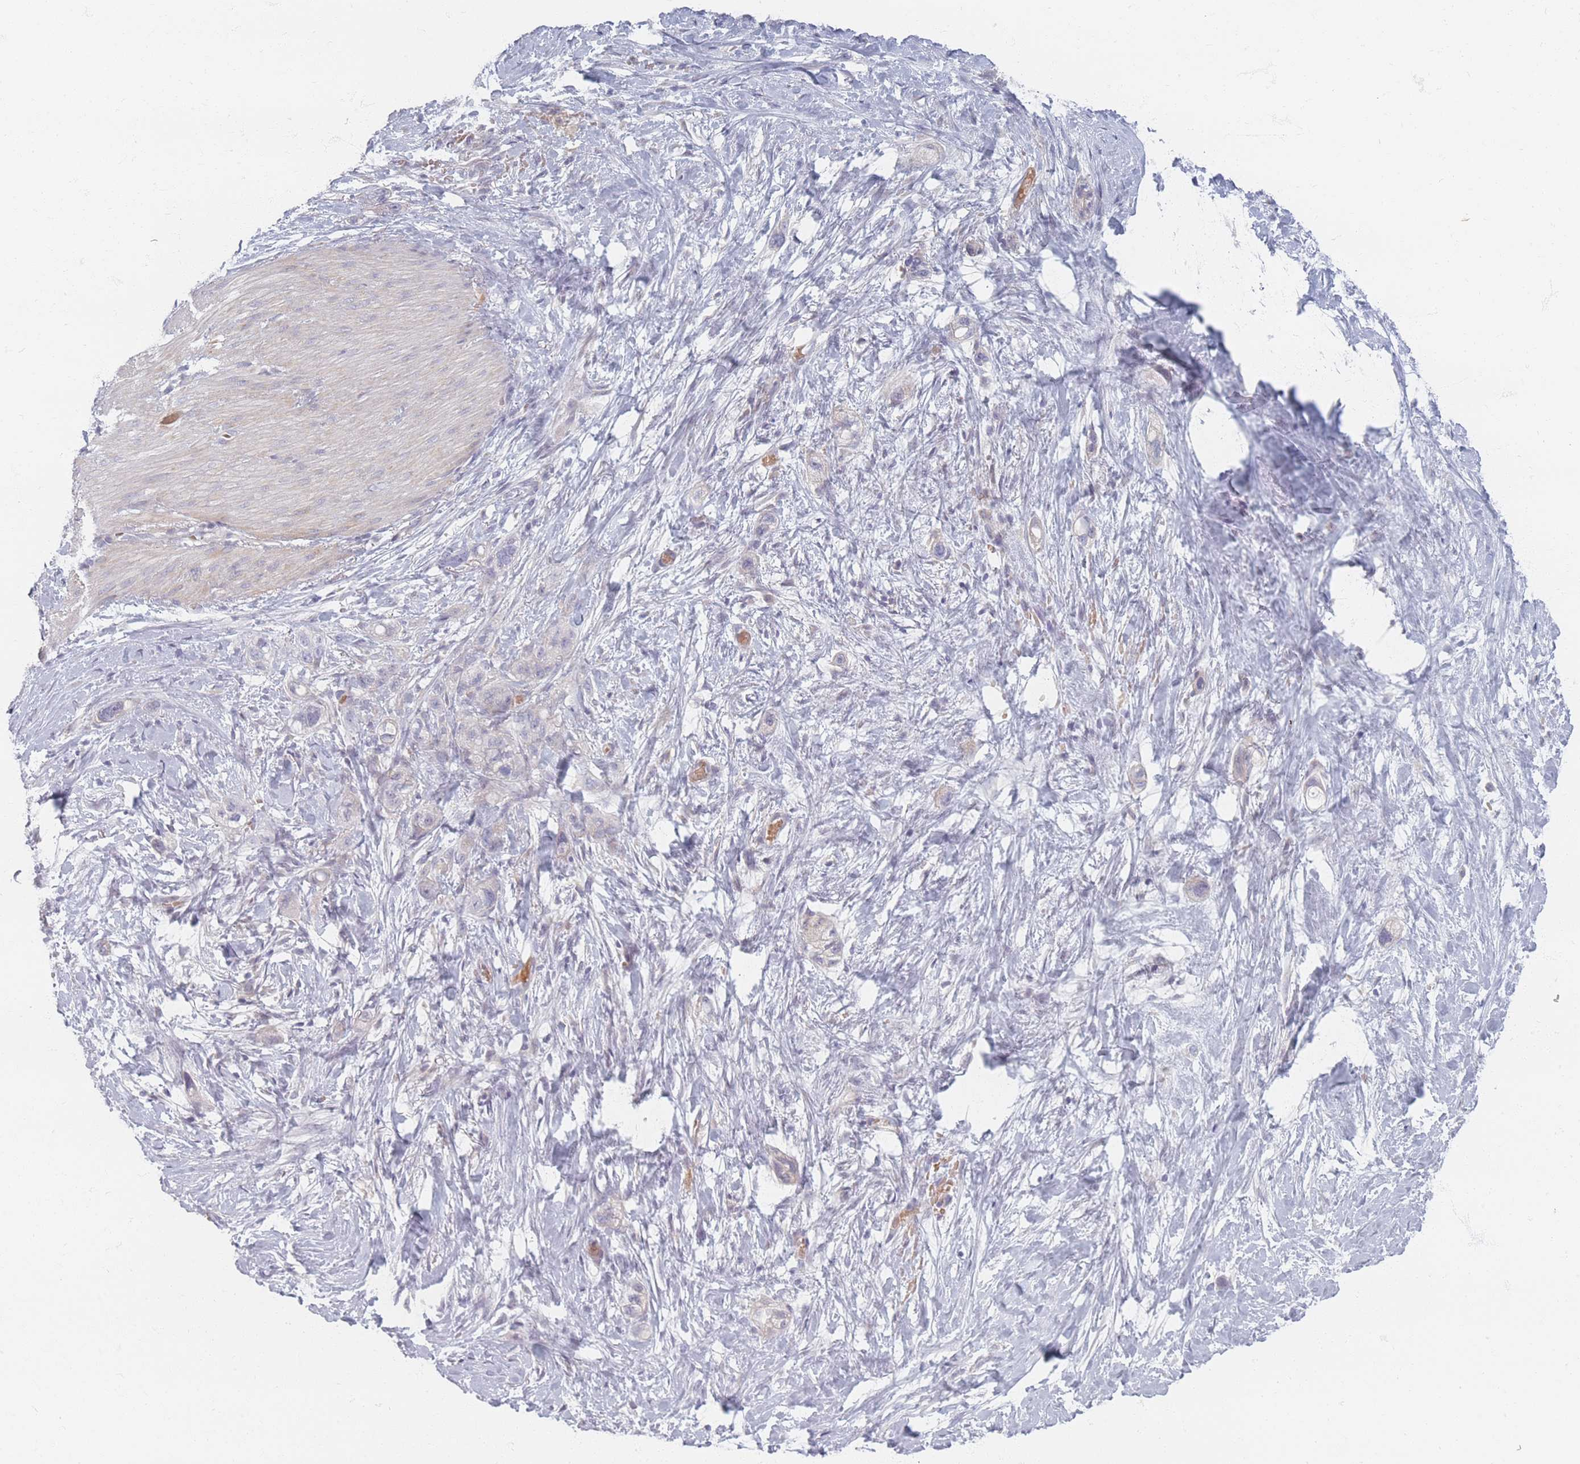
{"staining": {"intensity": "negative", "quantity": "none", "location": "none"}, "tissue": "stomach cancer", "cell_type": "Tumor cells", "image_type": "cancer", "snomed": [{"axis": "morphology", "description": "Adenocarcinoma, NOS"}, {"axis": "topography", "description": "Stomach"}, {"axis": "topography", "description": "Stomach, lower"}], "caption": "A histopathology image of adenocarcinoma (stomach) stained for a protein displays no brown staining in tumor cells.", "gene": "TMOD1", "patient": {"sex": "female", "age": 48}}